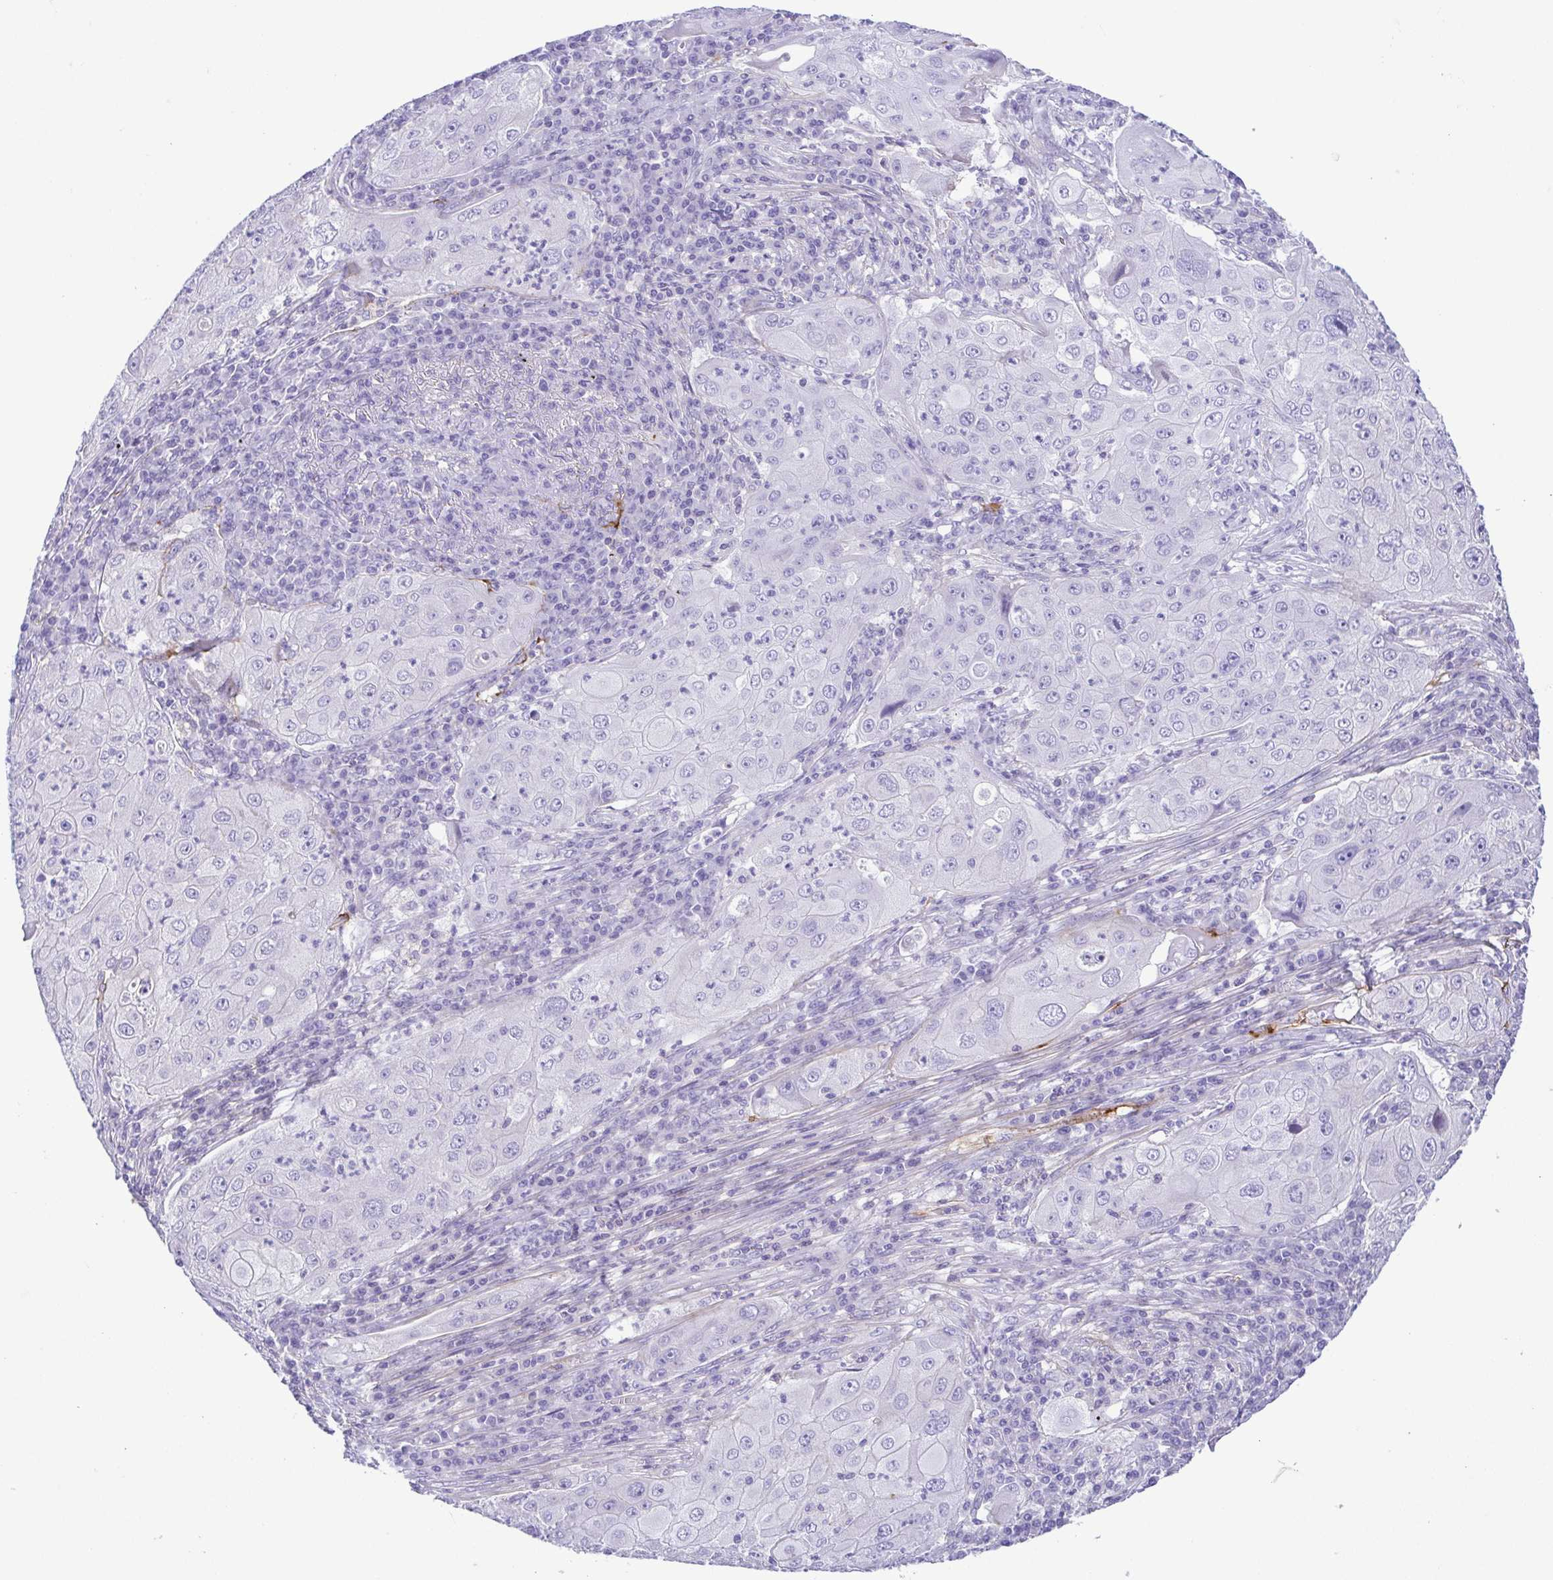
{"staining": {"intensity": "negative", "quantity": "none", "location": "none"}, "tissue": "lung cancer", "cell_type": "Tumor cells", "image_type": "cancer", "snomed": [{"axis": "morphology", "description": "Squamous cell carcinoma, NOS"}, {"axis": "topography", "description": "Lung"}], "caption": "A high-resolution histopathology image shows immunohistochemistry (IHC) staining of lung squamous cell carcinoma, which exhibits no significant staining in tumor cells. Nuclei are stained in blue.", "gene": "GPR182", "patient": {"sex": "female", "age": 59}}